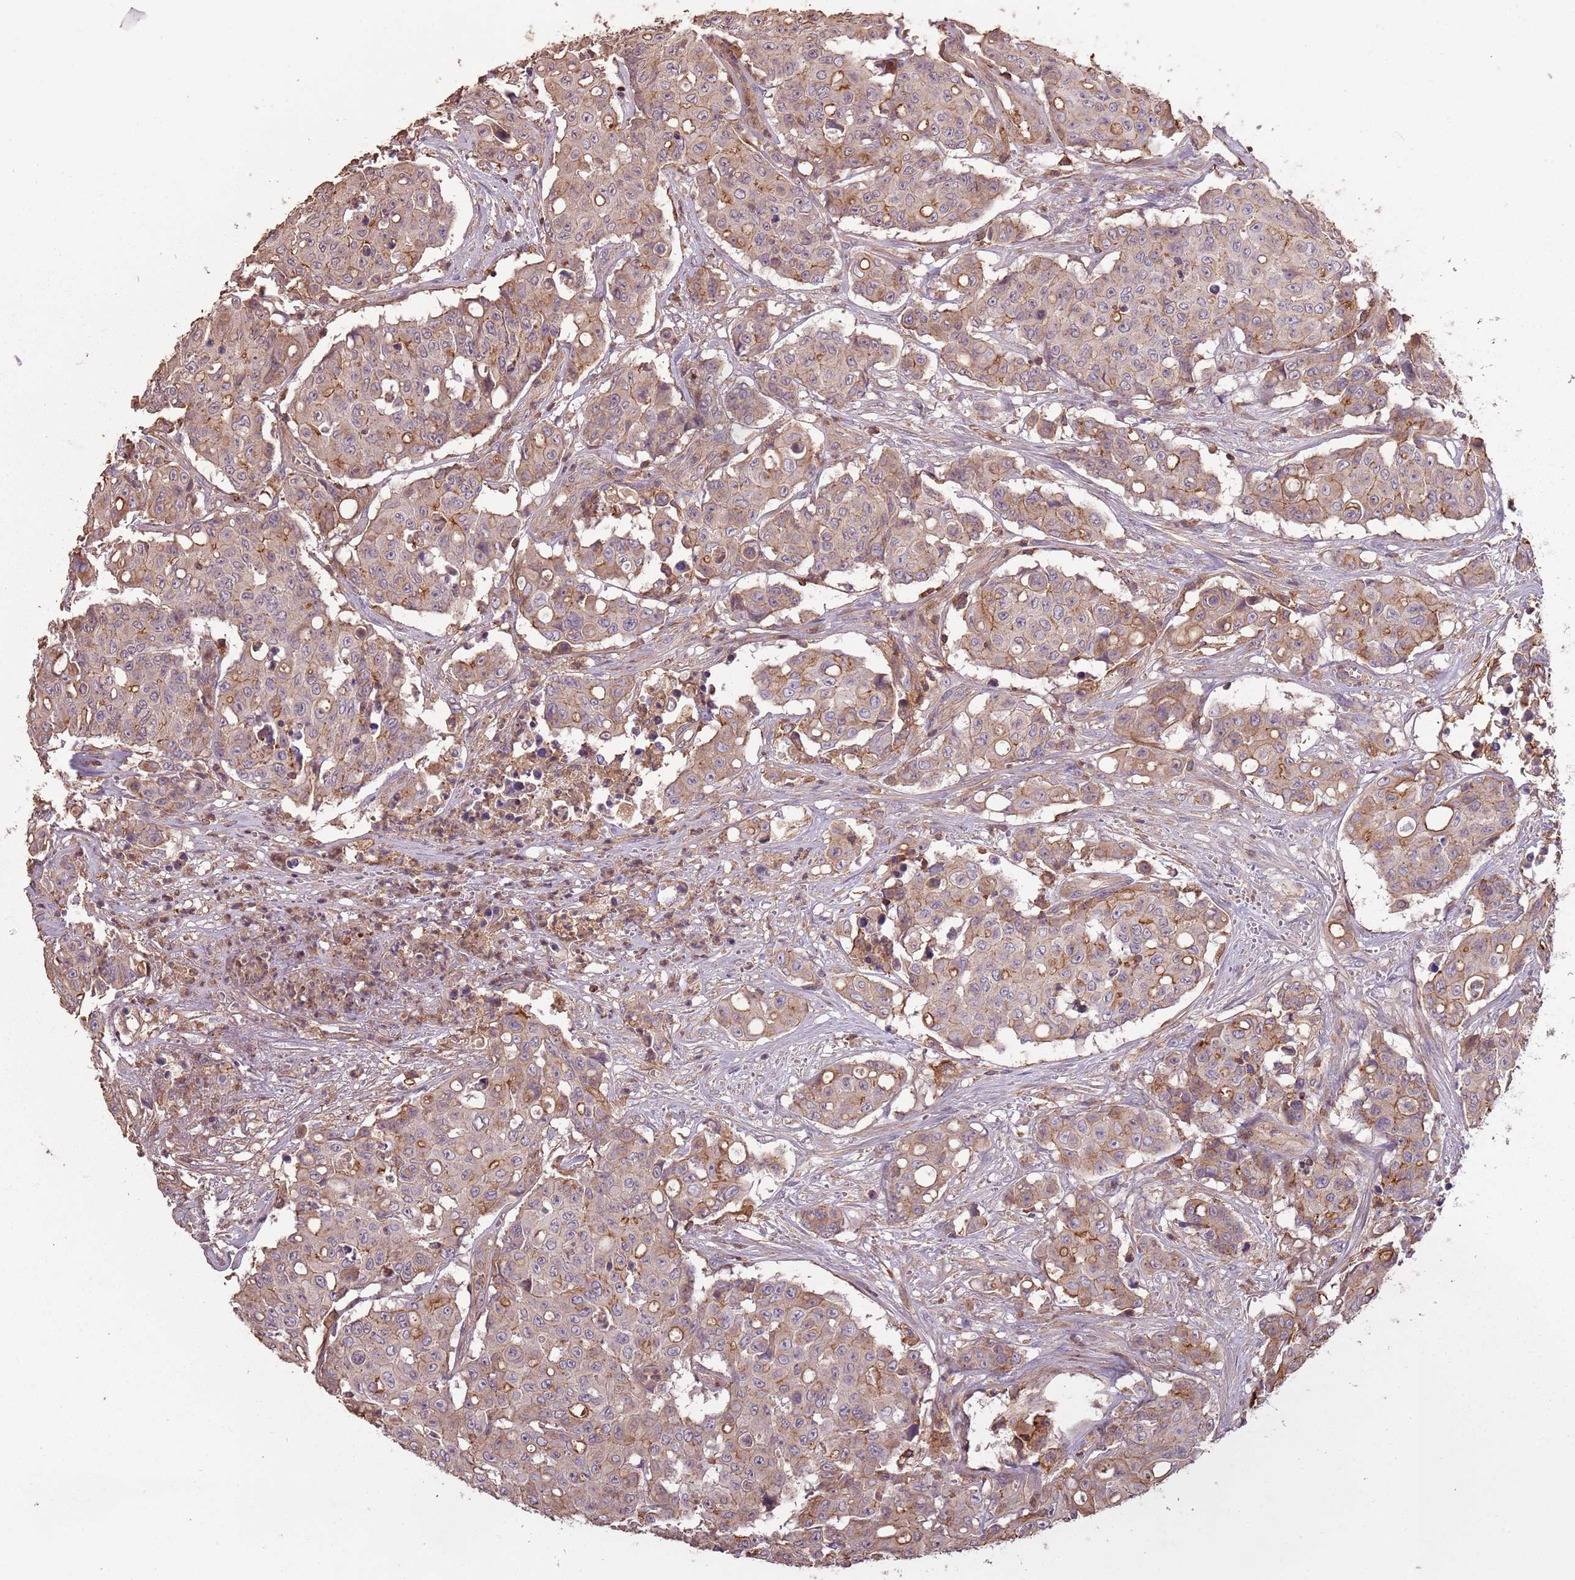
{"staining": {"intensity": "moderate", "quantity": "25%-75%", "location": "cytoplasmic/membranous"}, "tissue": "colorectal cancer", "cell_type": "Tumor cells", "image_type": "cancer", "snomed": [{"axis": "morphology", "description": "Adenocarcinoma, NOS"}, {"axis": "topography", "description": "Colon"}], "caption": "About 25%-75% of tumor cells in human colorectal adenocarcinoma exhibit moderate cytoplasmic/membranous protein positivity as visualized by brown immunohistochemical staining.", "gene": "FECH", "patient": {"sex": "male", "age": 51}}